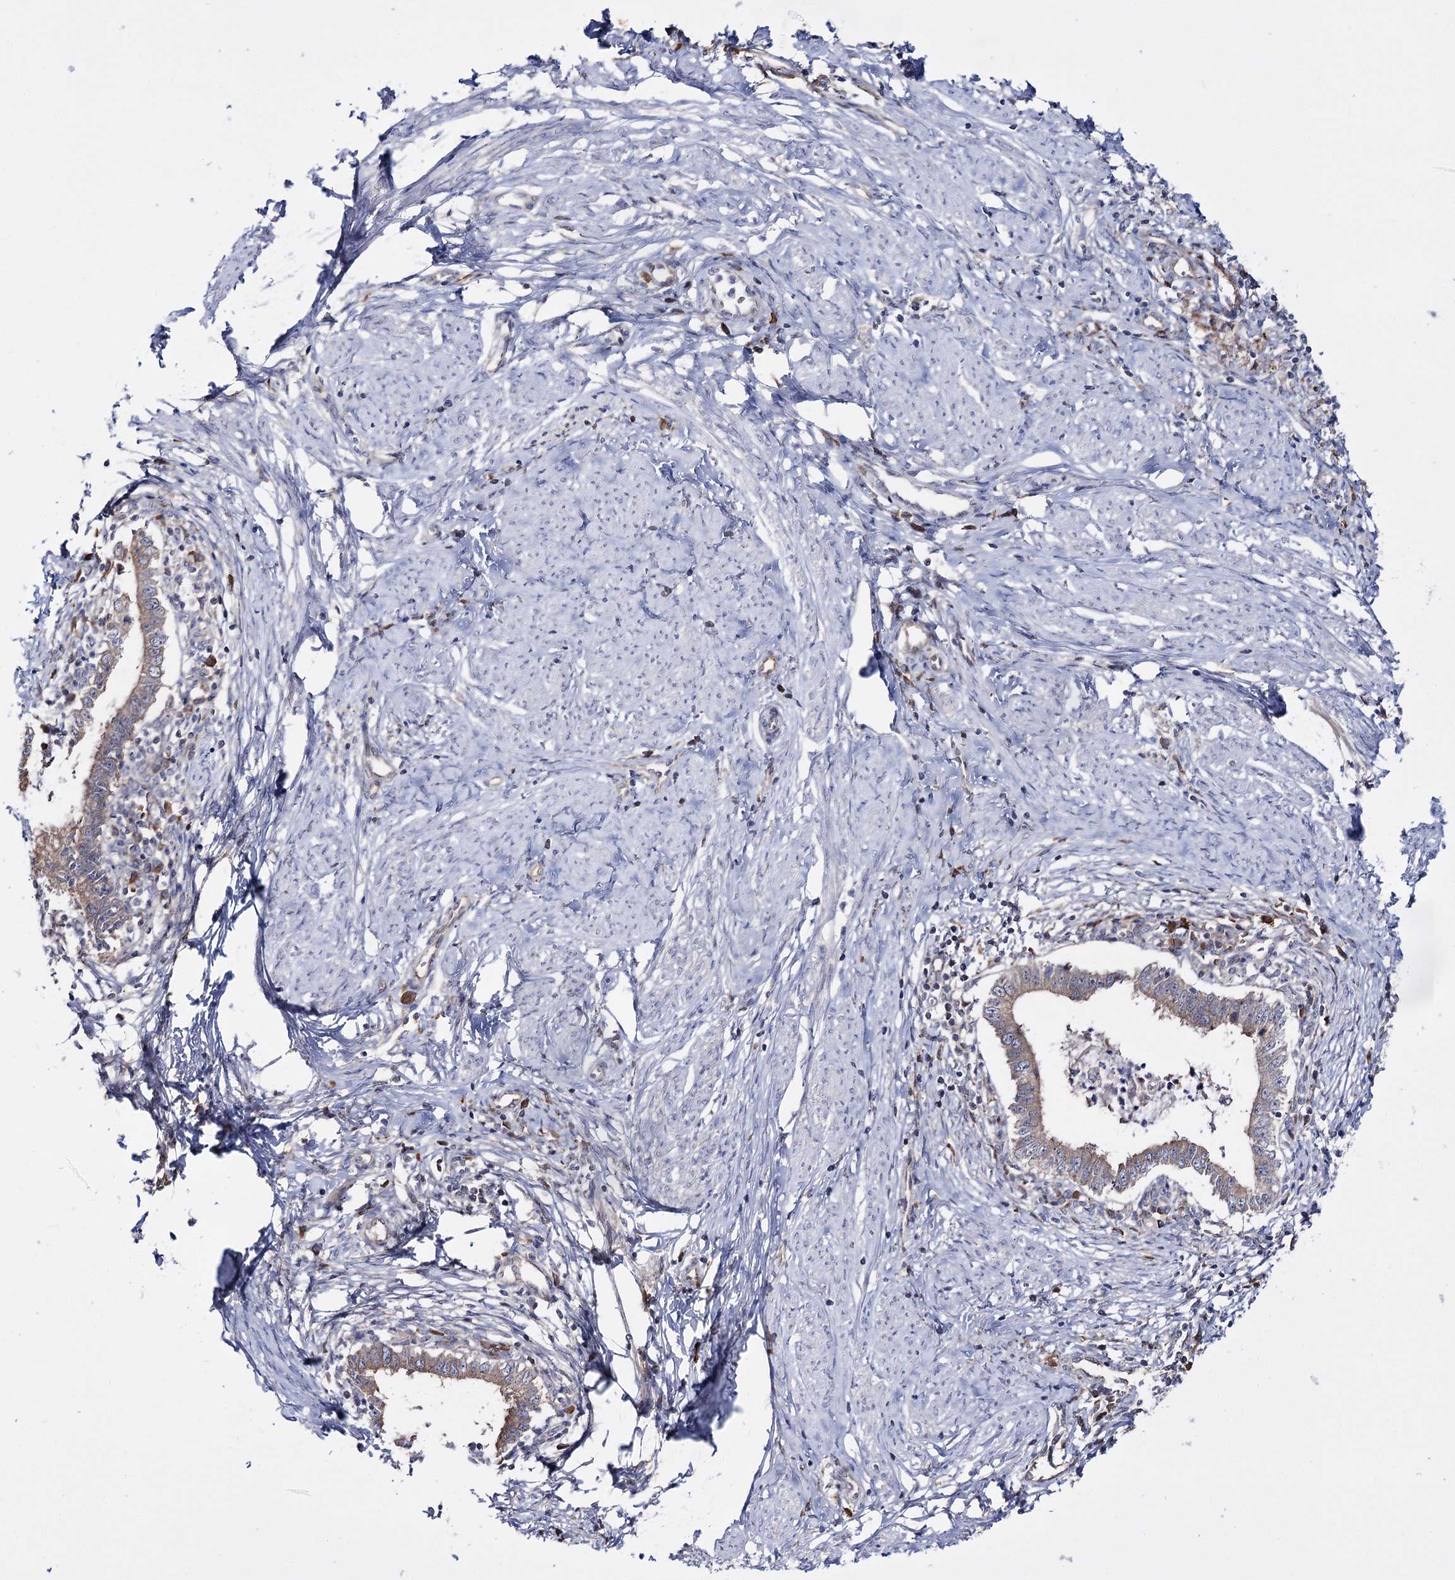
{"staining": {"intensity": "moderate", "quantity": ">75%", "location": "cytoplasmic/membranous"}, "tissue": "cervical cancer", "cell_type": "Tumor cells", "image_type": "cancer", "snomed": [{"axis": "morphology", "description": "Adenocarcinoma, NOS"}, {"axis": "topography", "description": "Cervix"}], "caption": "Protein staining by immunohistochemistry demonstrates moderate cytoplasmic/membranous positivity in about >75% of tumor cells in cervical cancer.", "gene": "PTER", "patient": {"sex": "female", "age": 36}}